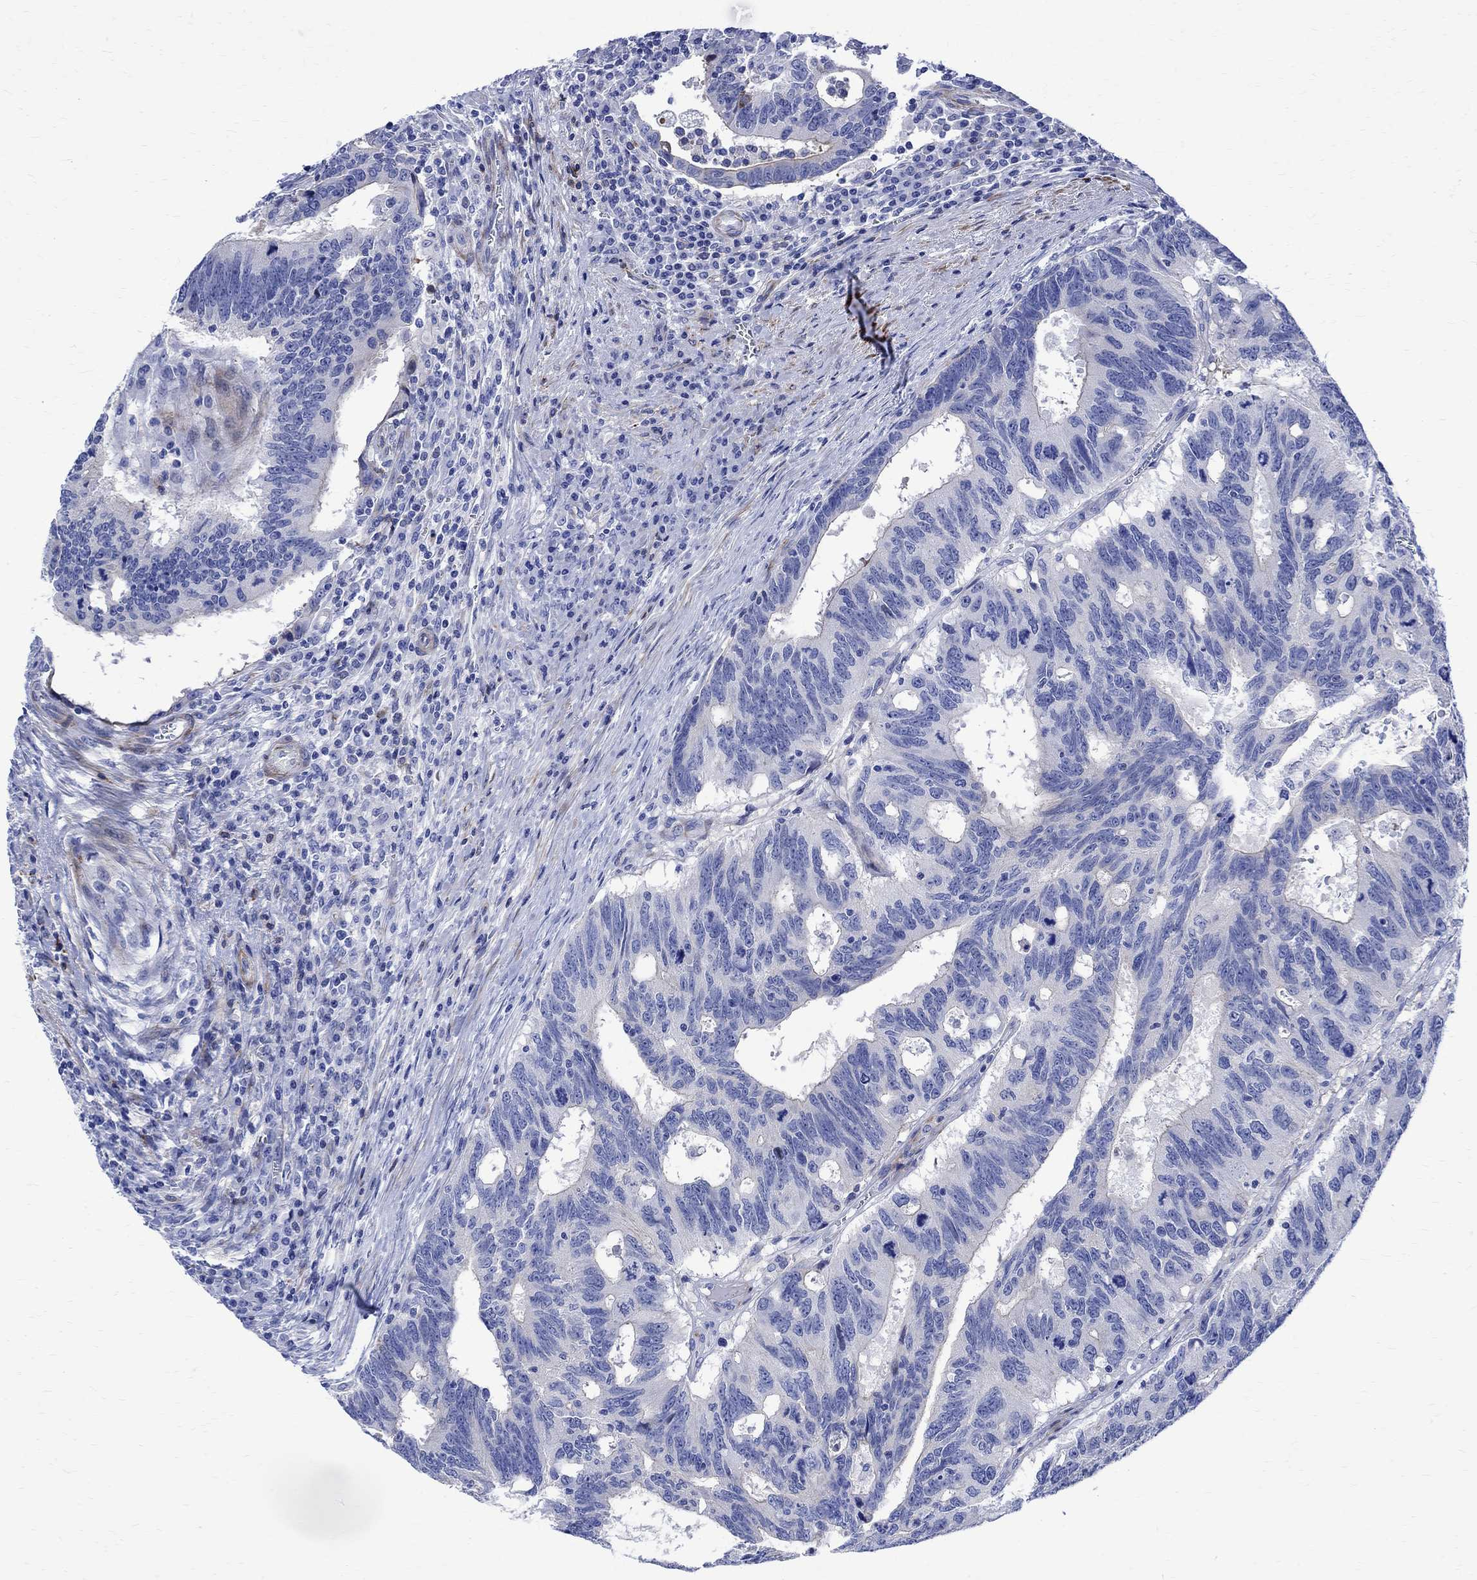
{"staining": {"intensity": "negative", "quantity": "none", "location": "none"}, "tissue": "colorectal cancer", "cell_type": "Tumor cells", "image_type": "cancer", "snomed": [{"axis": "morphology", "description": "Adenocarcinoma, NOS"}, {"axis": "topography", "description": "Colon"}], "caption": "Immunohistochemical staining of colorectal cancer (adenocarcinoma) displays no significant positivity in tumor cells.", "gene": "PARVB", "patient": {"sex": "female", "age": 77}}